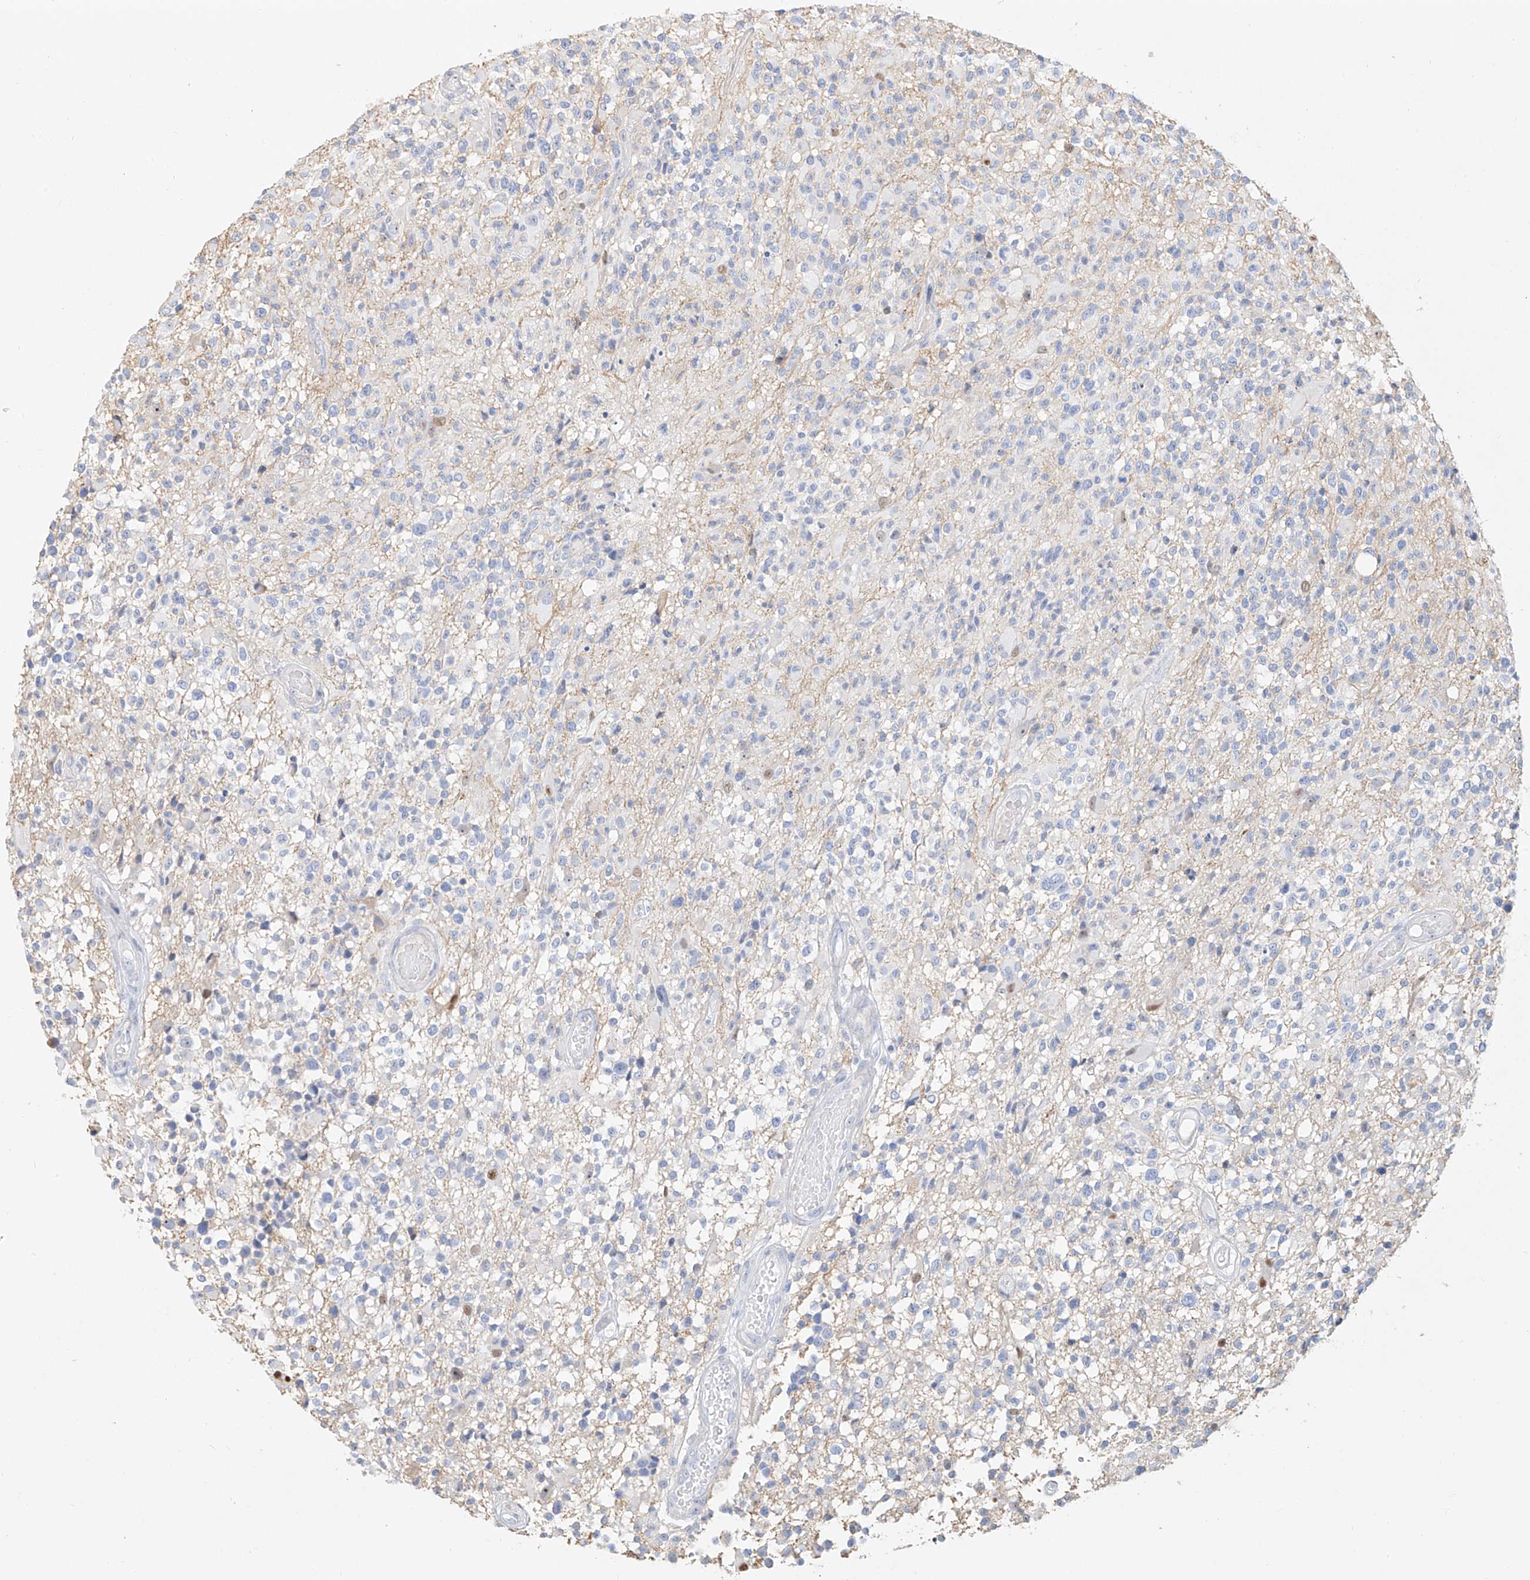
{"staining": {"intensity": "negative", "quantity": "none", "location": "none"}, "tissue": "glioma", "cell_type": "Tumor cells", "image_type": "cancer", "snomed": [{"axis": "morphology", "description": "Glioma, malignant, High grade"}, {"axis": "morphology", "description": "Glioblastoma, NOS"}, {"axis": "topography", "description": "Brain"}], "caption": "There is no significant staining in tumor cells of malignant high-grade glioma.", "gene": "SNU13", "patient": {"sex": "male", "age": 60}}